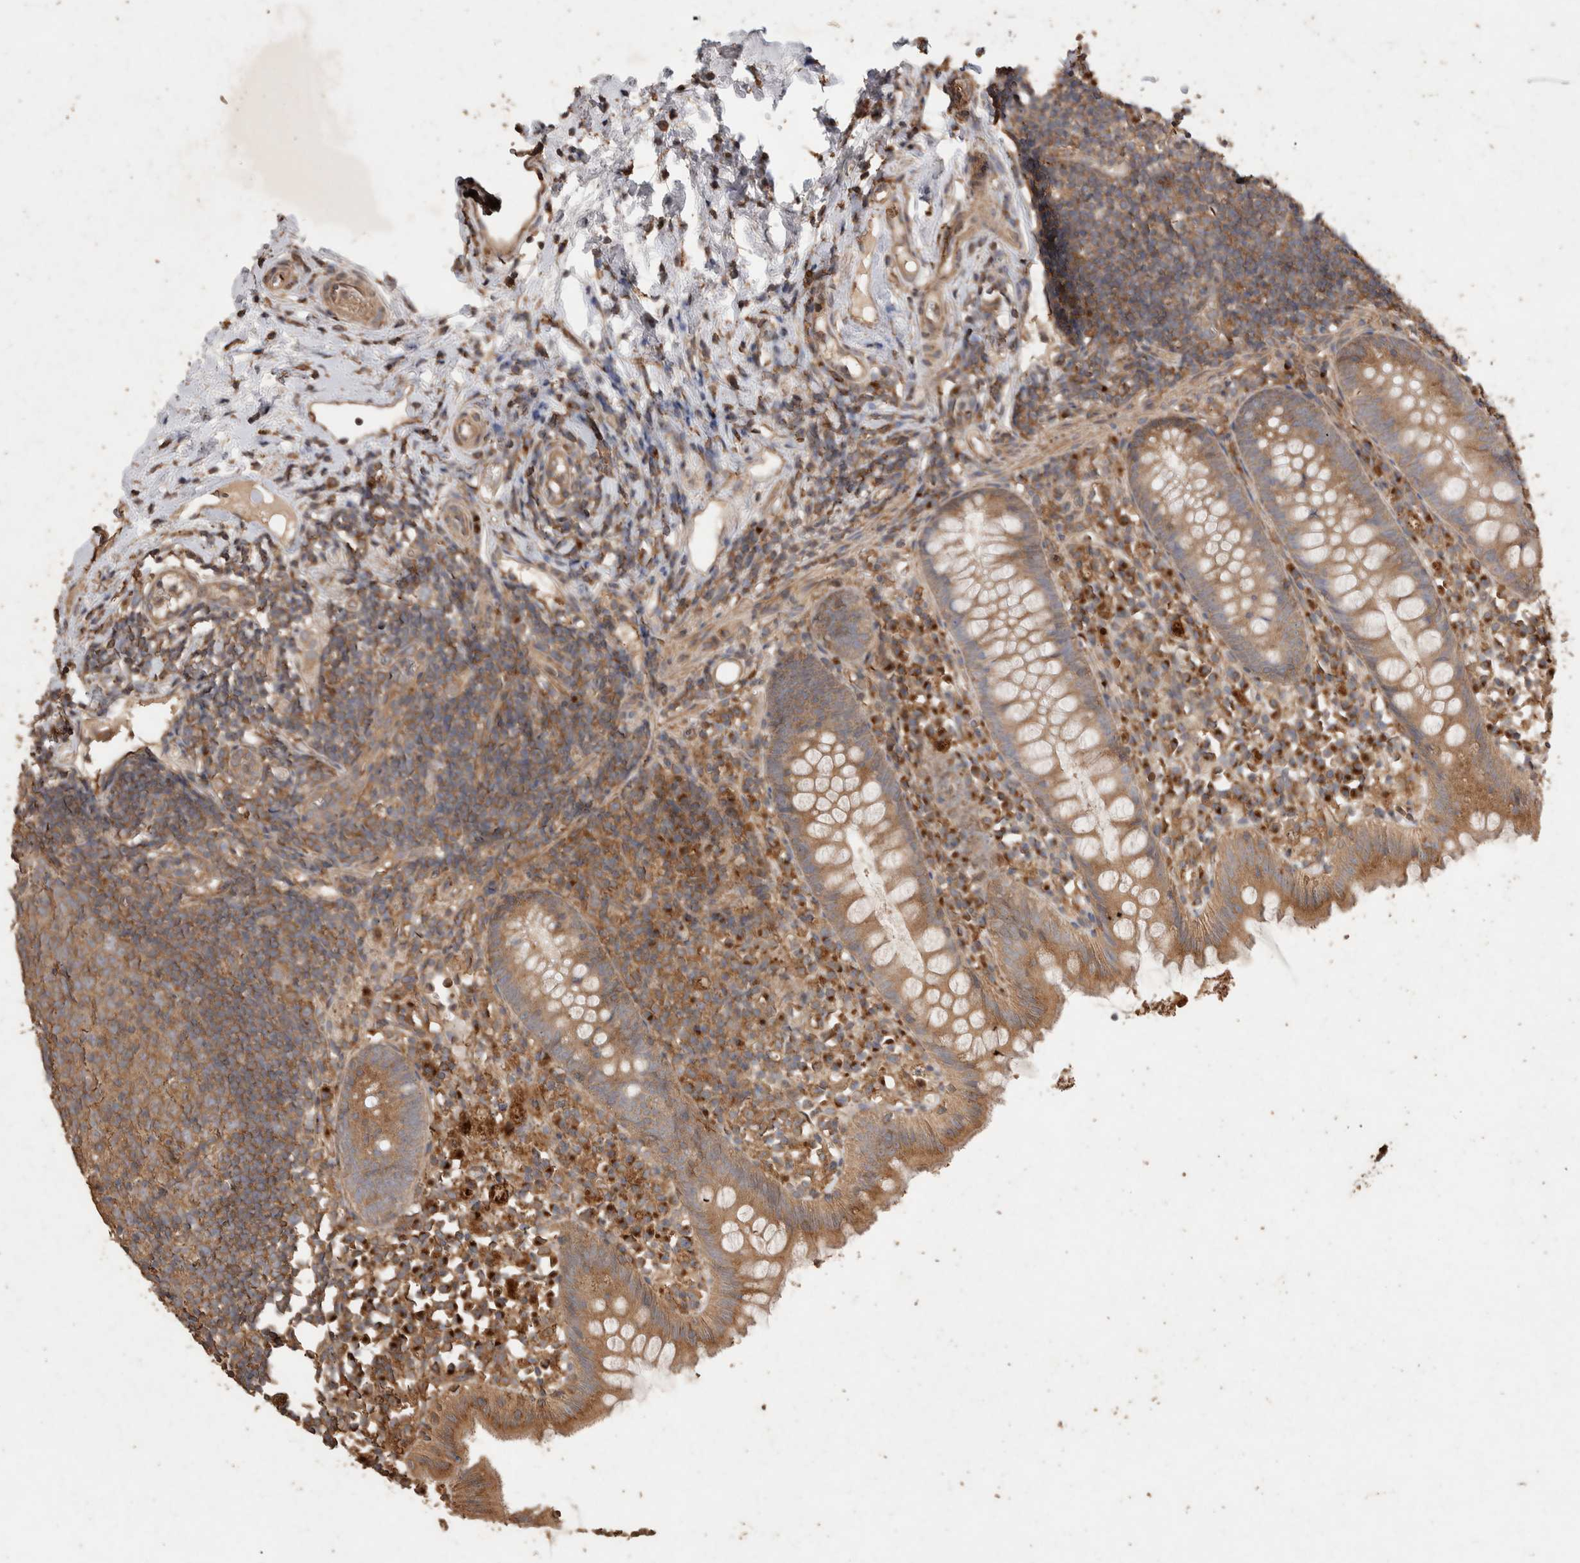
{"staining": {"intensity": "moderate", "quantity": ">75%", "location": "cytoplasmic/membranous"}, "tissue": "appendix", "cell_type": "Glandular cells", "image_type": "normal", "snomed": [{"axis": "morphology", "description": "Normal tissue, NOS"}, {"axis": "topography", "description": "Appendix"}], "caption": "Immunohistochemistry staining of normal appendix, which exhibits medium levels of moderate cytoplasmic/membranous staining in approximately >75% of glandular cells indicating moderate cytoplasmic/membranous protein positivity. The staining was performed using DAB (3,3'-diaminobenzidine) (brown) for protein detection and nuclei were counterstained in hematoxylin (blue).", "gene": "SNX31", "patient": {"sex": "female", "age": 20}}